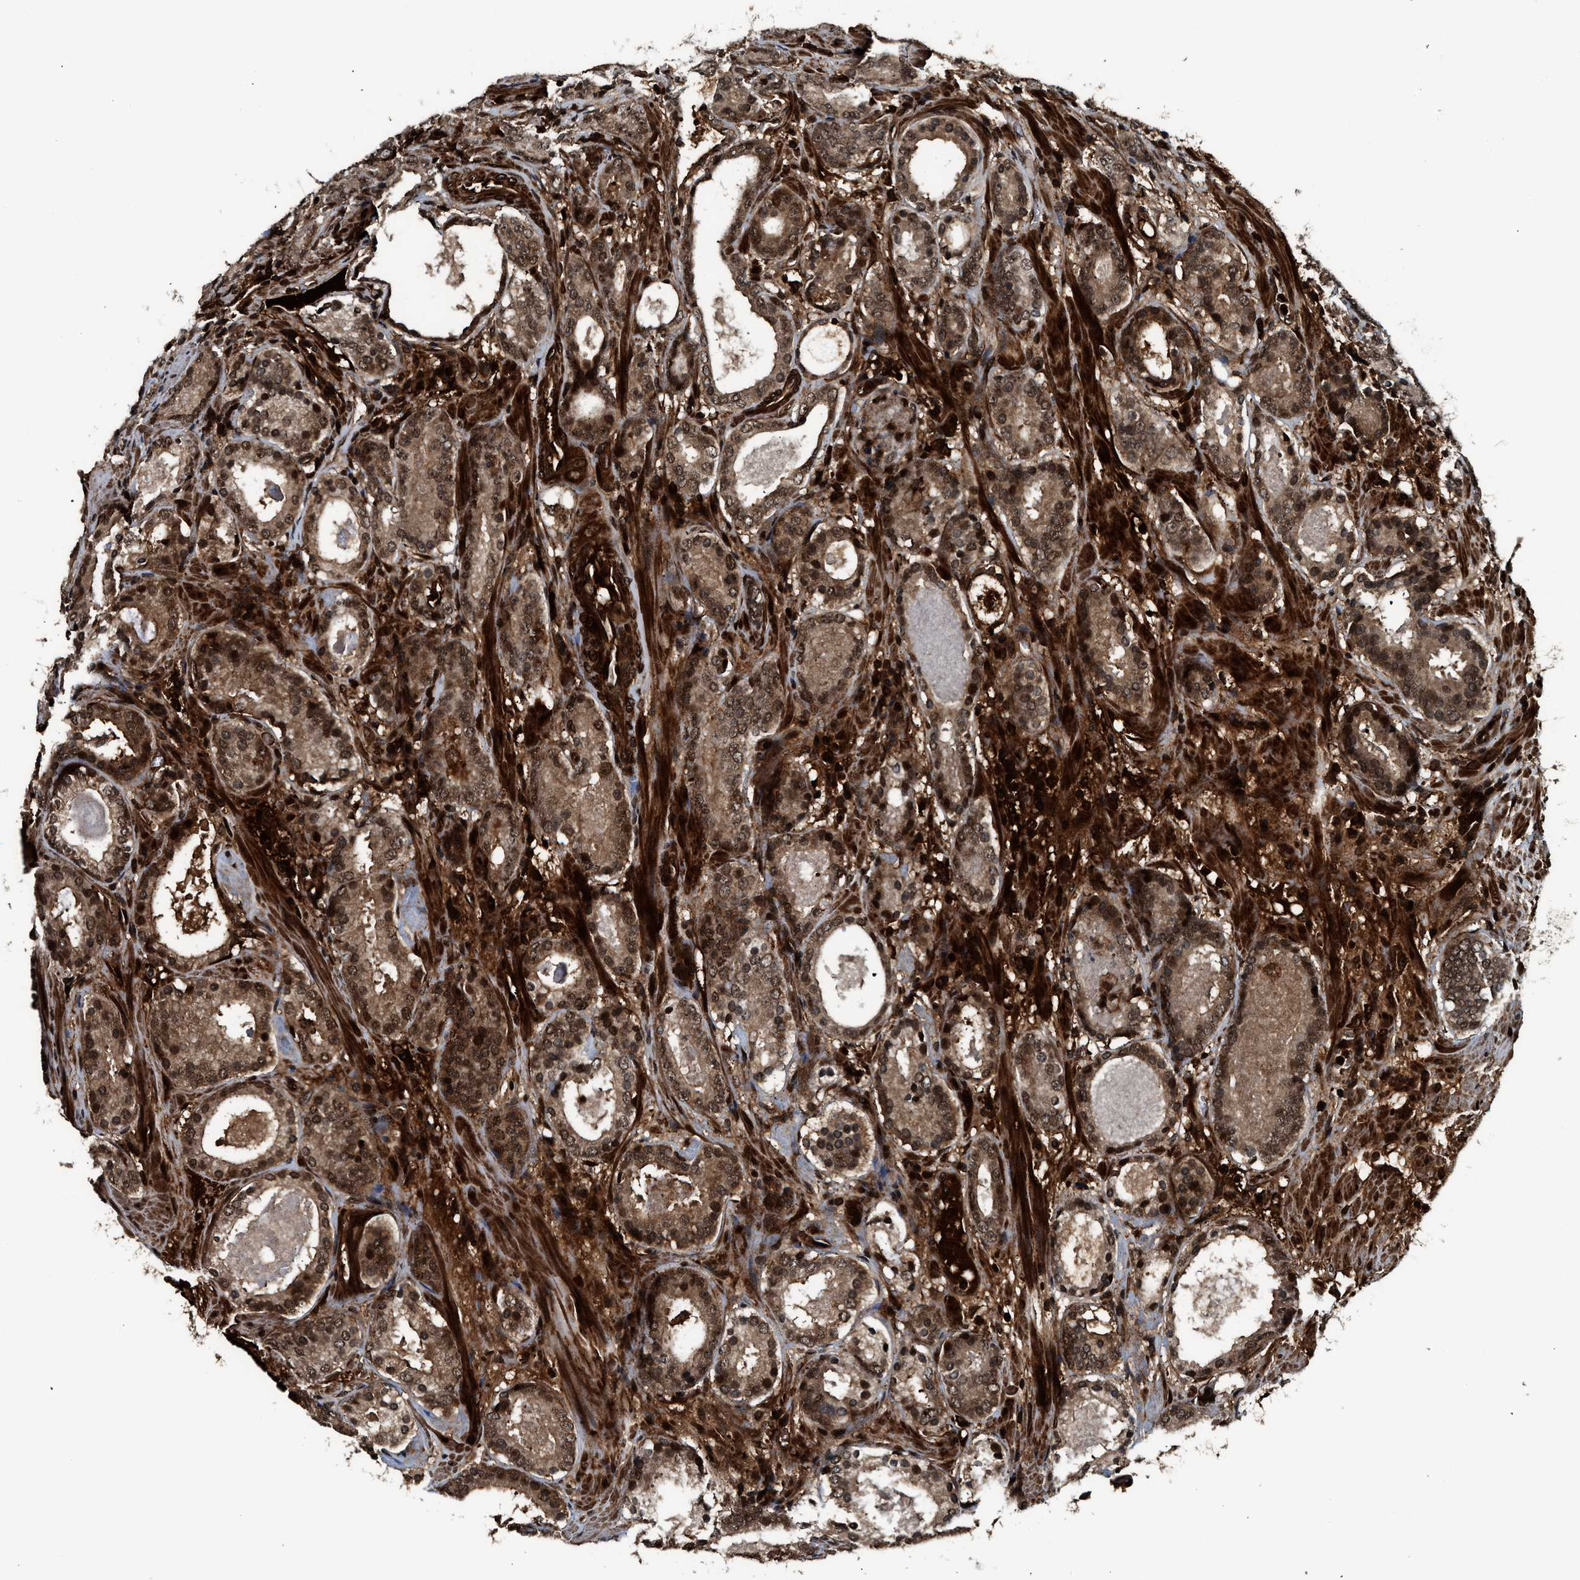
{"staining": {"intensity": "moderate", "quantity": ">75%", "location": "cytoplasmic/membranous,nuclear"}, "tissue": "prostate cancer", "cell_type": "Tumor cells", "image_type": "cancer", "snomed": [{"axis": "morphology", "description": "Adenocarcinoma, Low grade"}, {"axis": "topography", "description": "Prostate"}], "caption": "A micrograph of prostate cancer (low-grade adenocarcinoma) stained for a protein exhibits moderate cytoplasmic/membranous and nuclear brown staining in tumor cells. The protein is shown in brown color, while the nuclei are stained blue.", "gene": "MDM2", "patient": {"sex": "male", "age": 69}}